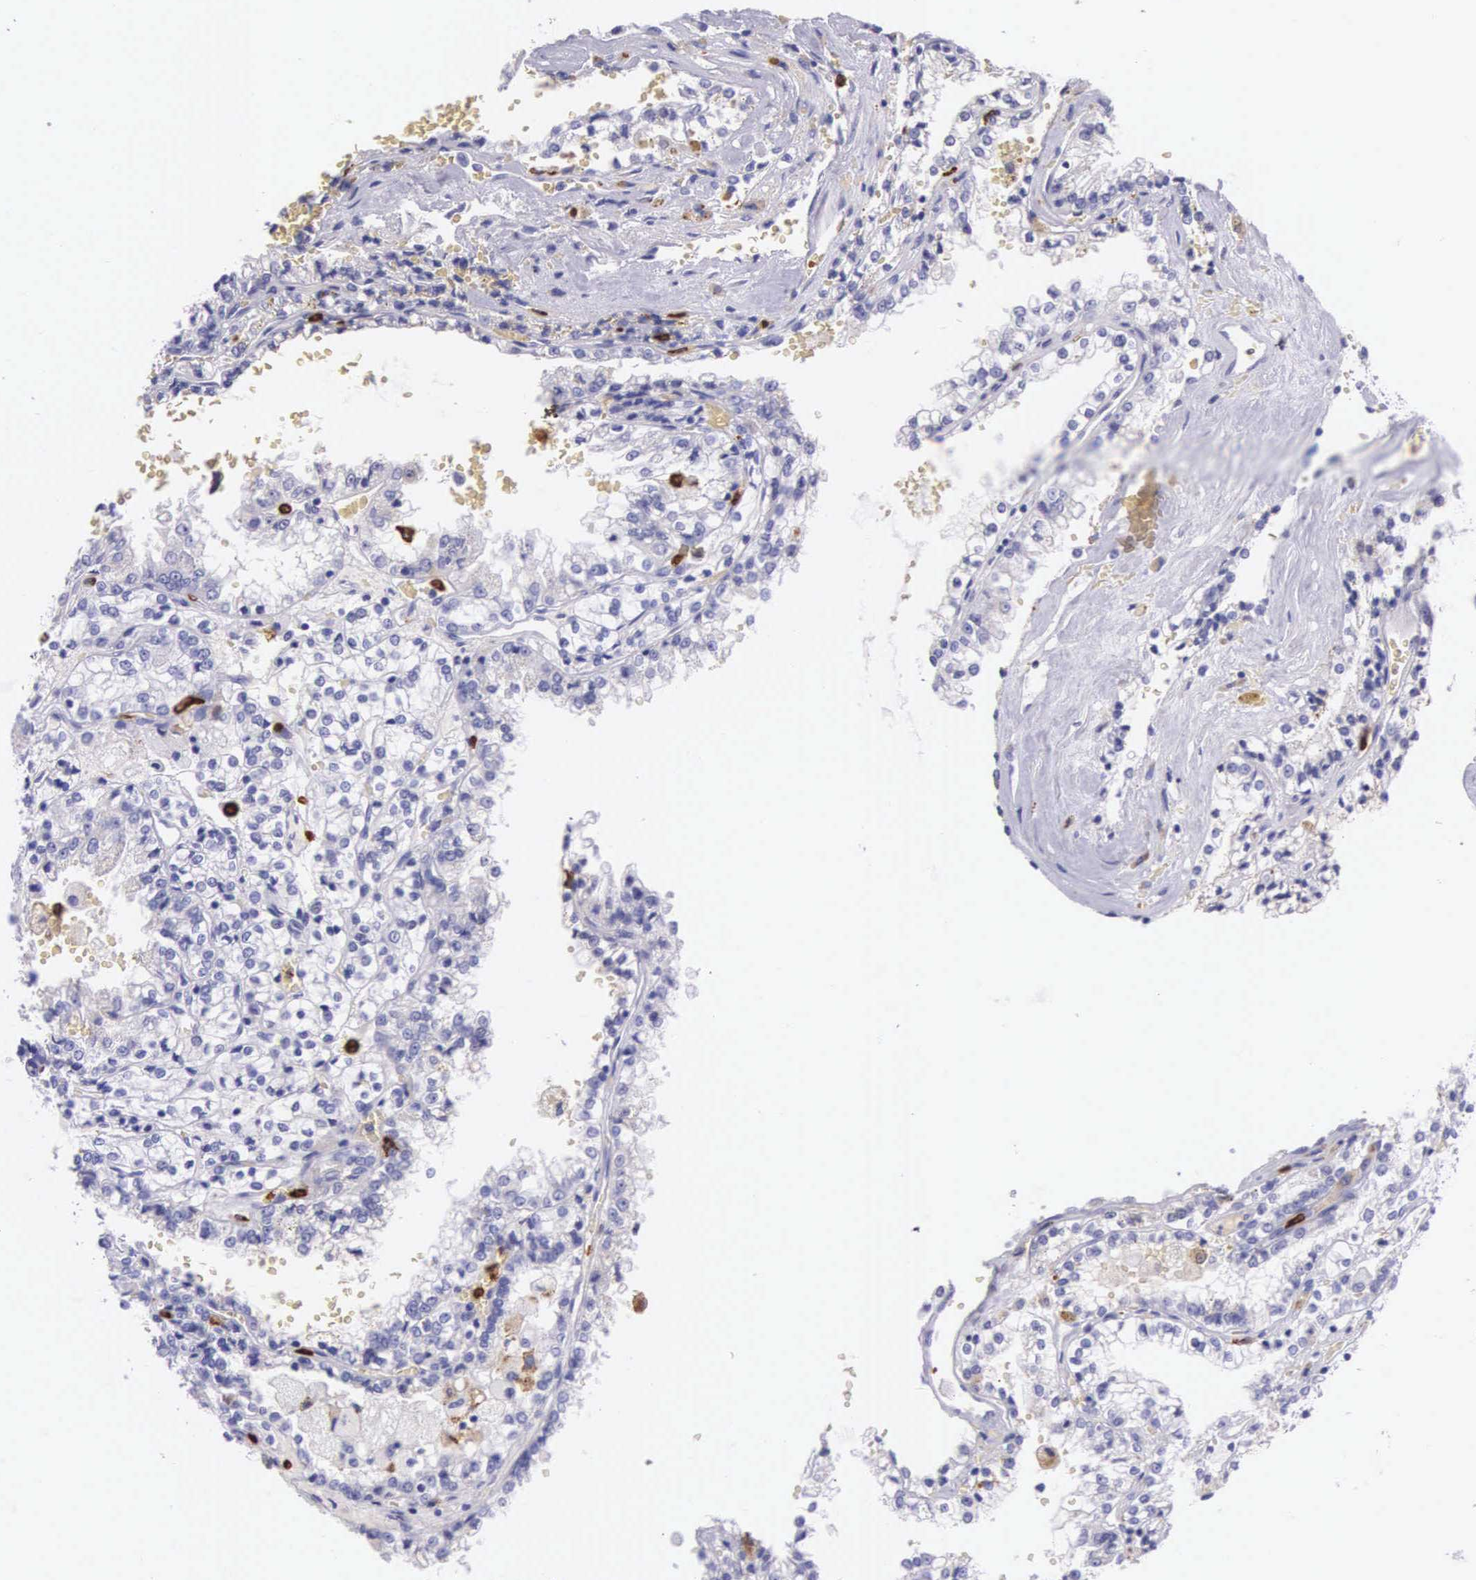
{"staining": {"intensity": "negative", "quantity": "none", "location": "none"}, "tissue": "renal cancer", "cell_type": "Tumor cells", "image_type": "cancer", "snomed": [{"axis": "morphology", "description": "Adenocarcinoma, NOS"}, {"axis": "topography", "description": "Kidney"}], "caption": "Renal cancer stained for a protein using immunohistochemistry shows no expression tumor cells.", "gene": "FCN1", "patient": {"sex": "female", "age": 56}}